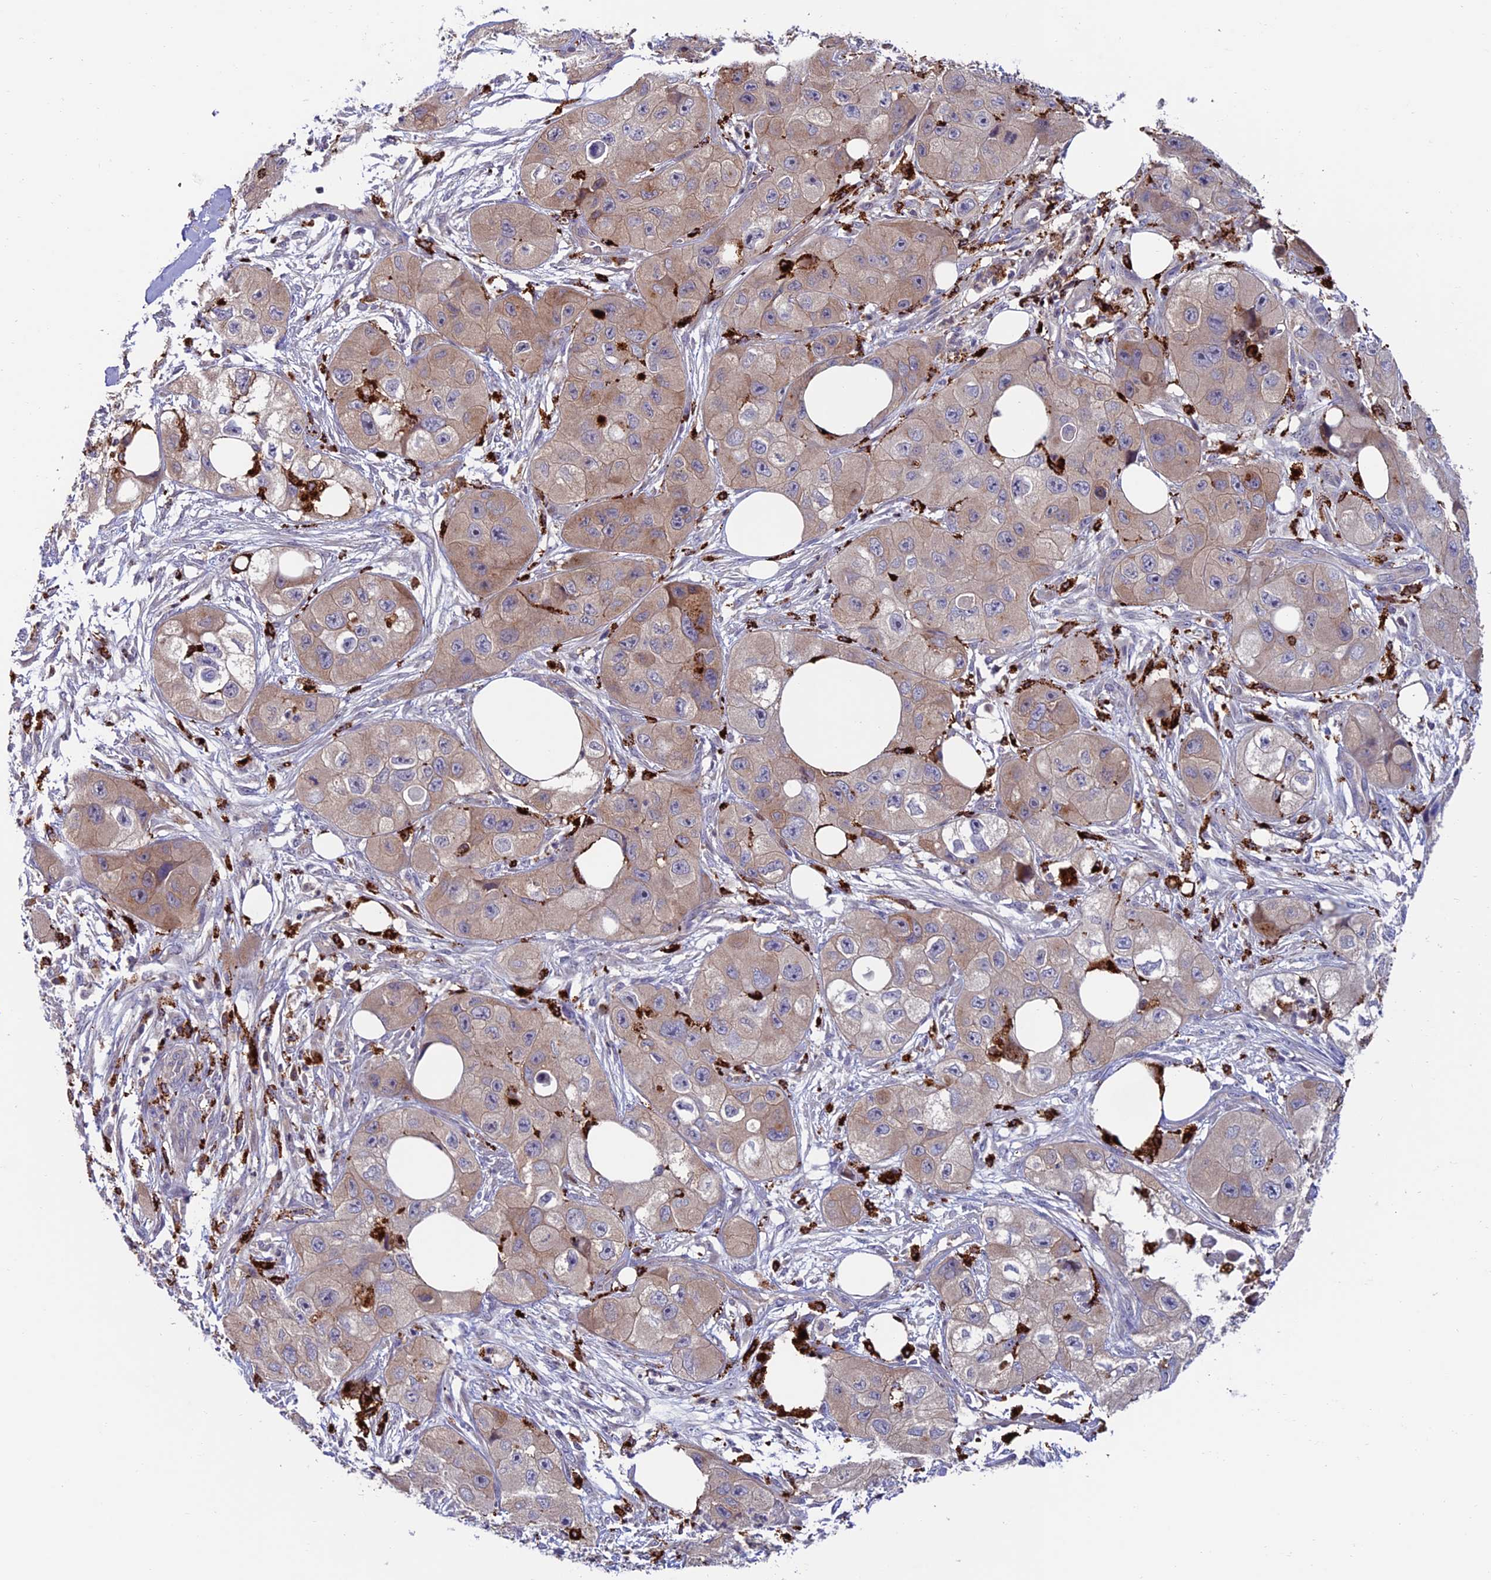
{"staining": {"intensity": "weak", "quantity": "25%-75%", "location": "cytoplasmic/membranous"}, "tissue": "skin cancer", "cell_type": "Tumor cells", "image_type": "cancer", "snomed": [{"axis": "morphology", "description": "Squamous cell carcinoma, NOS"}, {"axis": "topography", "description": "Skin"}, {"axis": "topography", "description": "Subcutis"}], "caption": "About 25%-75% of tumor cells in human skin cancer display weak cytoplasmic/membranous protein expression as visualized by brown immunohistochemical staining.", "gene": "ARHGEF18", "patient": {"sex": "male", "age": 73}}